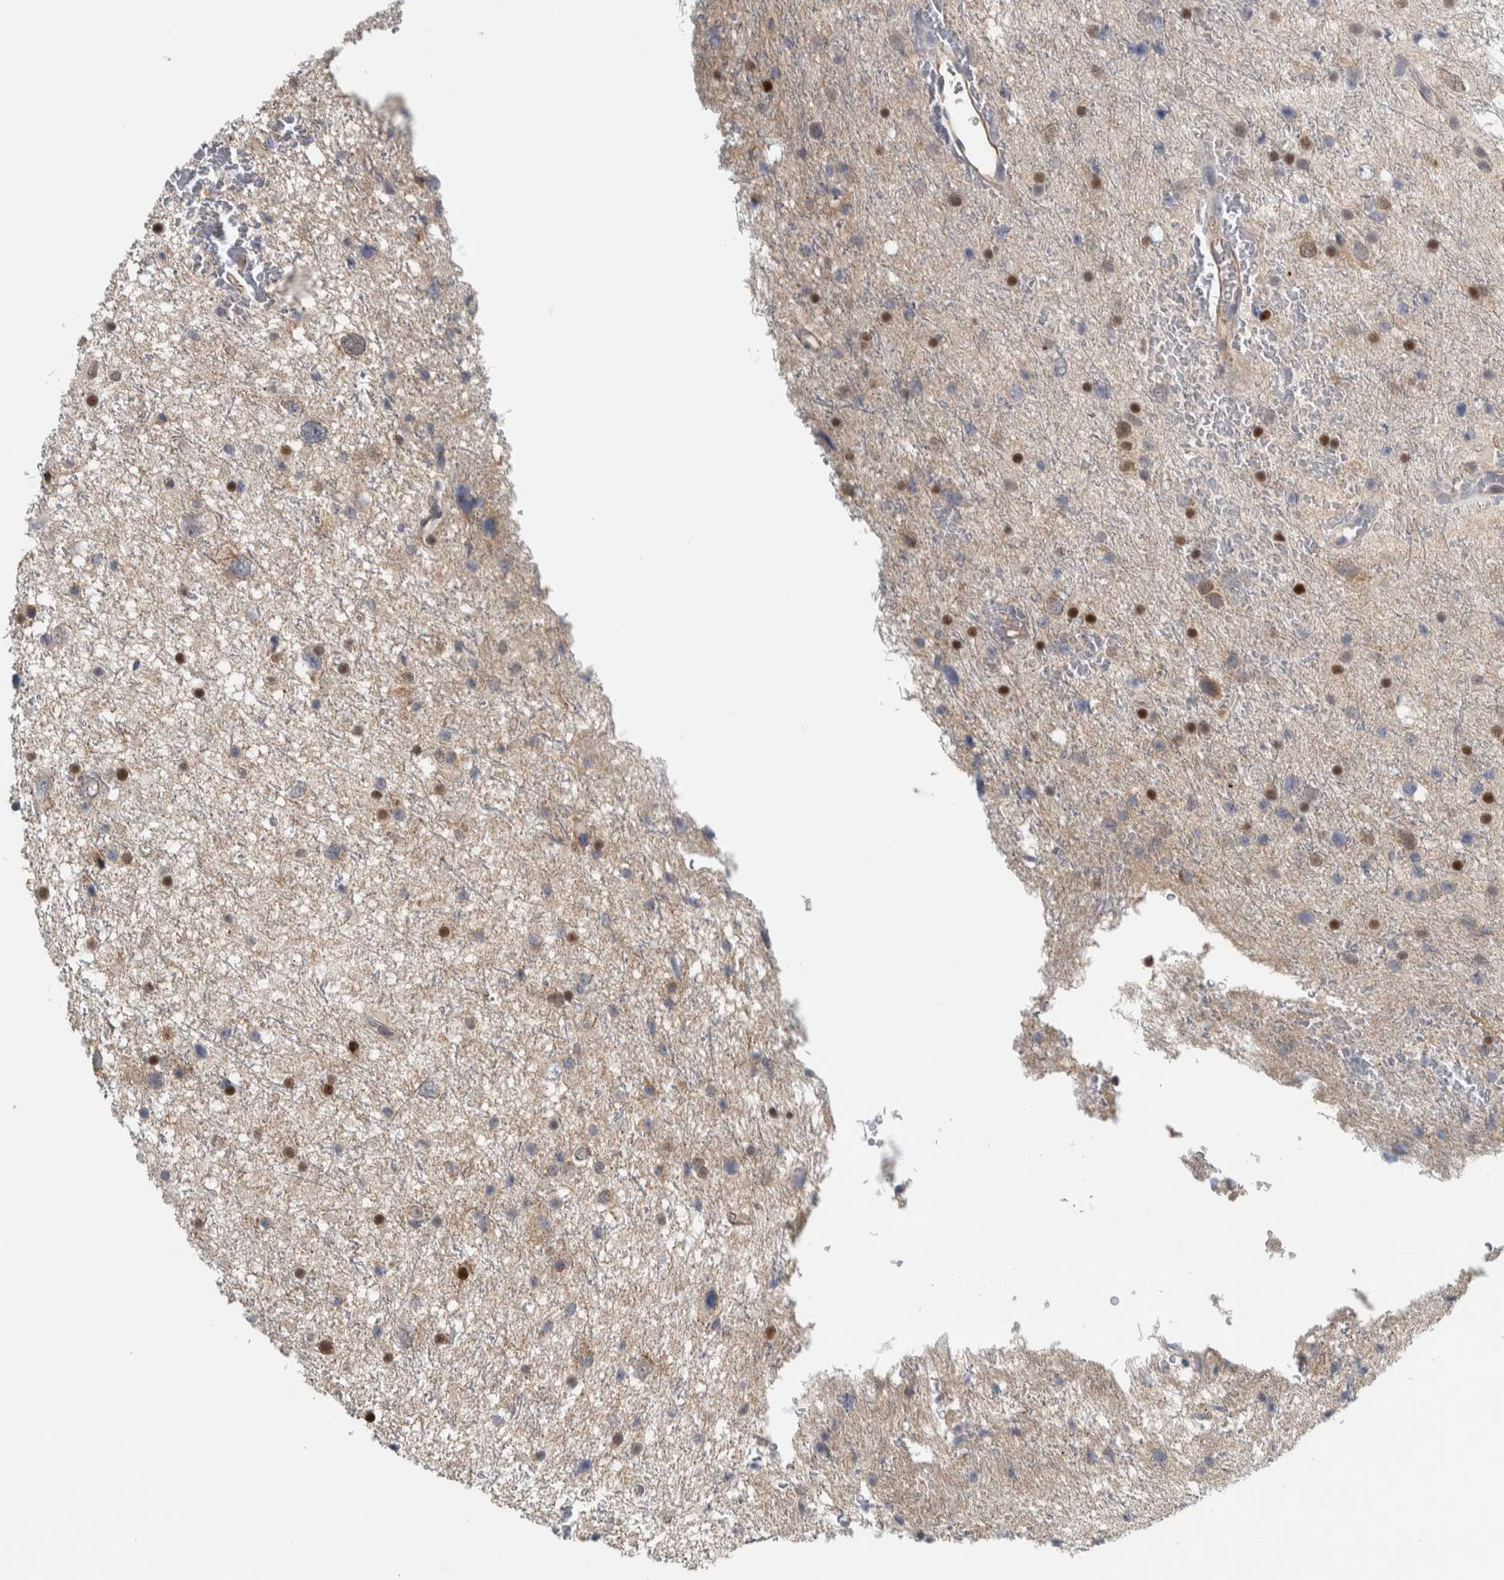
{"staining": {"intensity": "strong", "quantity": "<25%", "location": "nuclear"}, "tissue": "glioma", "cell_type": "Tumor cells", "image_type": "cancer", "snomed": [{"axis": "morphology", "description": "Glioma, malignant, Low grade"}, {"axis": "topography", "description": "Brain"}], "caption": "Protein staining of malignant glioma (low-grade) tissue exhibits strong nuclear positivity in about <25% of tumor cells.", "gene": "ADPRM", "patient": {"sex": "female", "age": 37}}